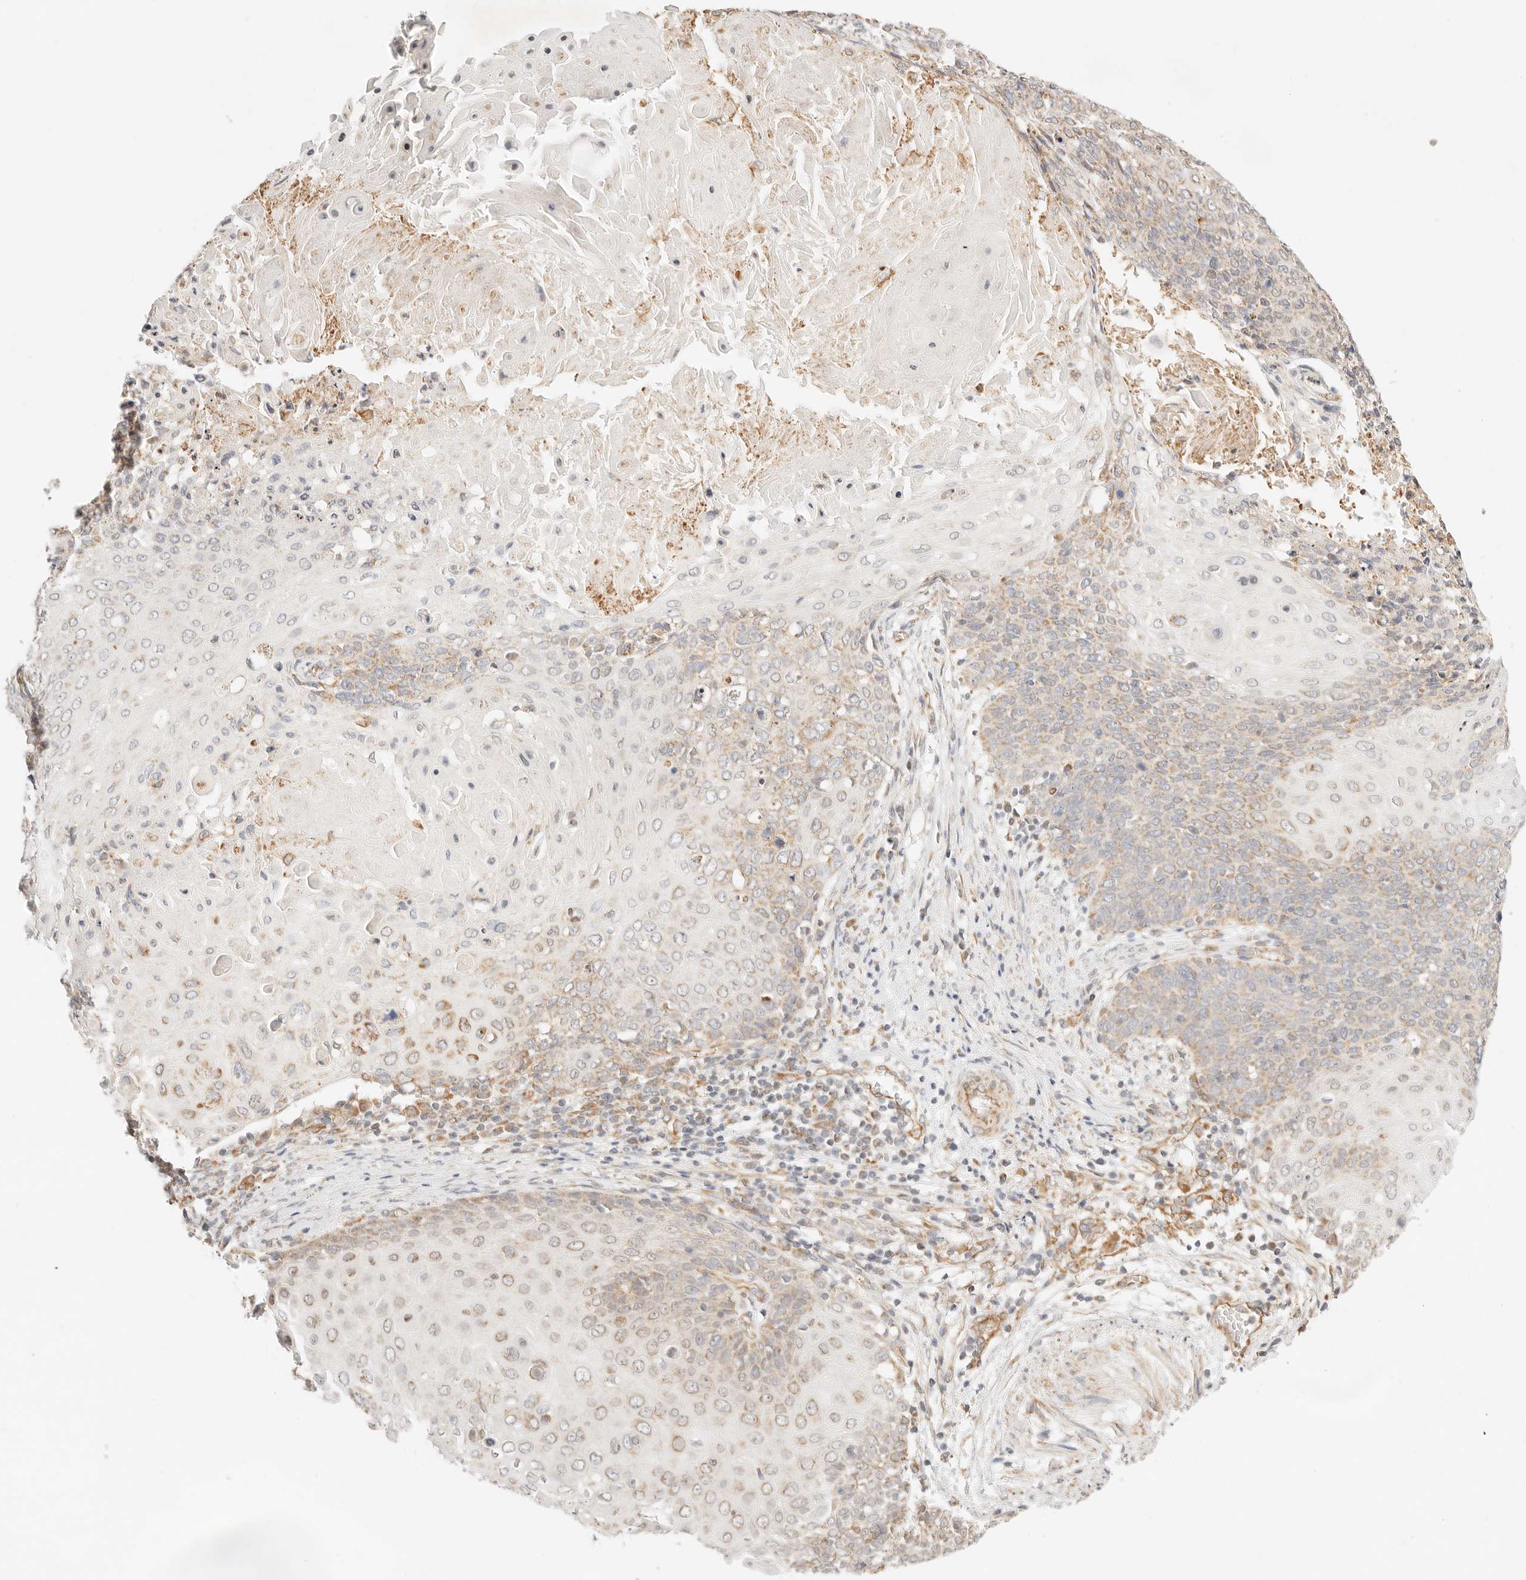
{"staining": {"intensity": "weak", "quantity": "25%-75%", "location": "cytoplasmic/membranous"}, "tissue": "cervical cancer", "cell_type": "Tumor cells", "image_type": "cancer", "snomed": [{"axis": "morphology", "description": "Squamous cell carcinoma, NOS"}, {"axis": "topography", "description": "Cervix"}], "caption": "Immunohistochemical staining of cervical cancer (squamous cell carcinoma) shows low levels of weak cytoplasmic/membranous protein expression in approximately 25%-75% of tumor cells.", "gene": "ZC3H11A", "patient": {"sex": "female", "age": 39}}